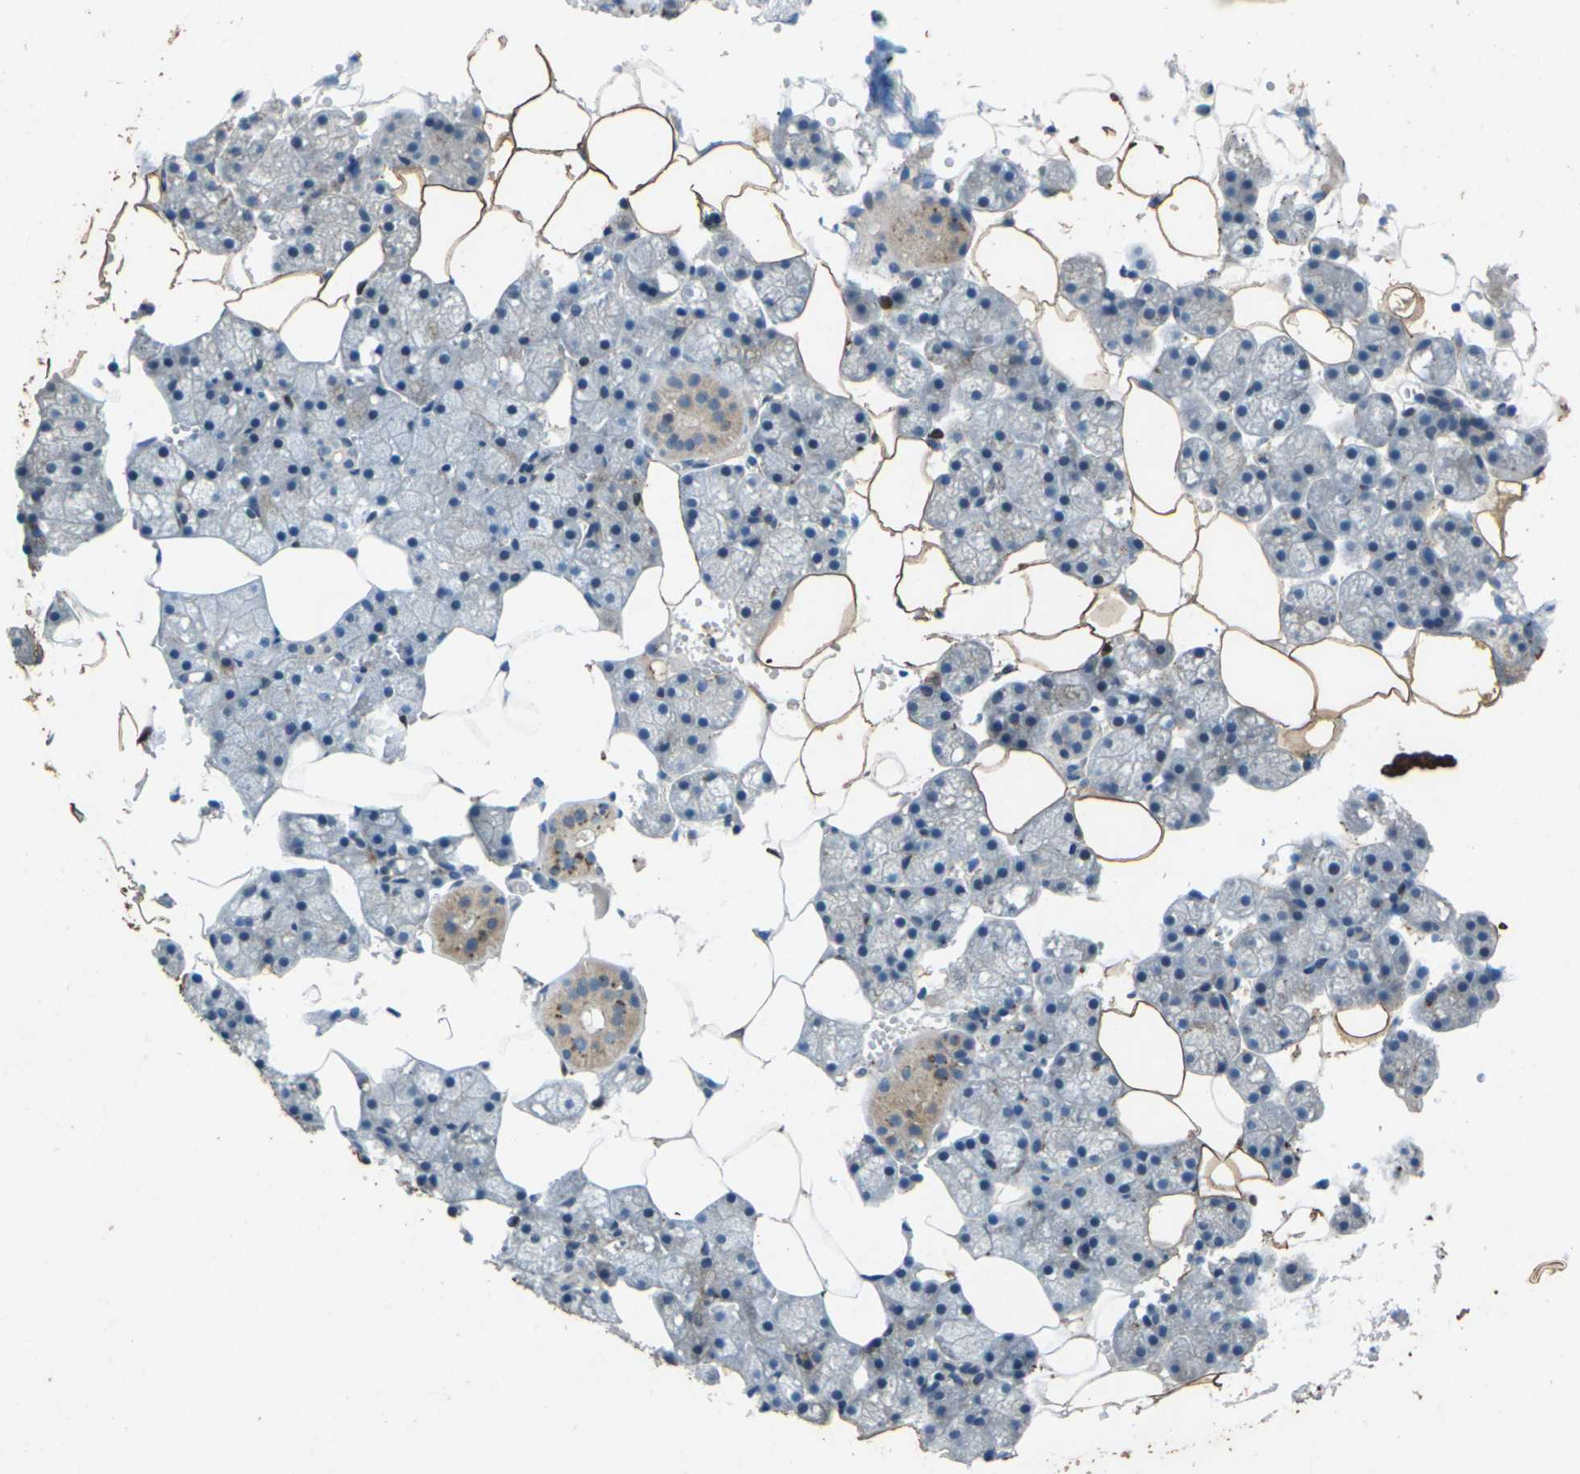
{"staining": {"intensity": "moderate", "quantity": "25%-75%", "location": "cytoplasmic/membranous"}, "tissue": "salivary gland", "cell_type": "Glandular cells", "image_type": "normal", "snomed": [{"axis": "morphology", "description": "Normal tissue, NOS"}, {"axis": "topography", "description": "Salivary gland"}], "caption": "Immunohistochemical staining of benign salivary gland demonstrates medium levels of moderate cytoplasmic/membranous staining in about 25%-75% of glandular cells.", "gene": "SIGLEC14", "patient": {"sex": "male", "age": 62}}